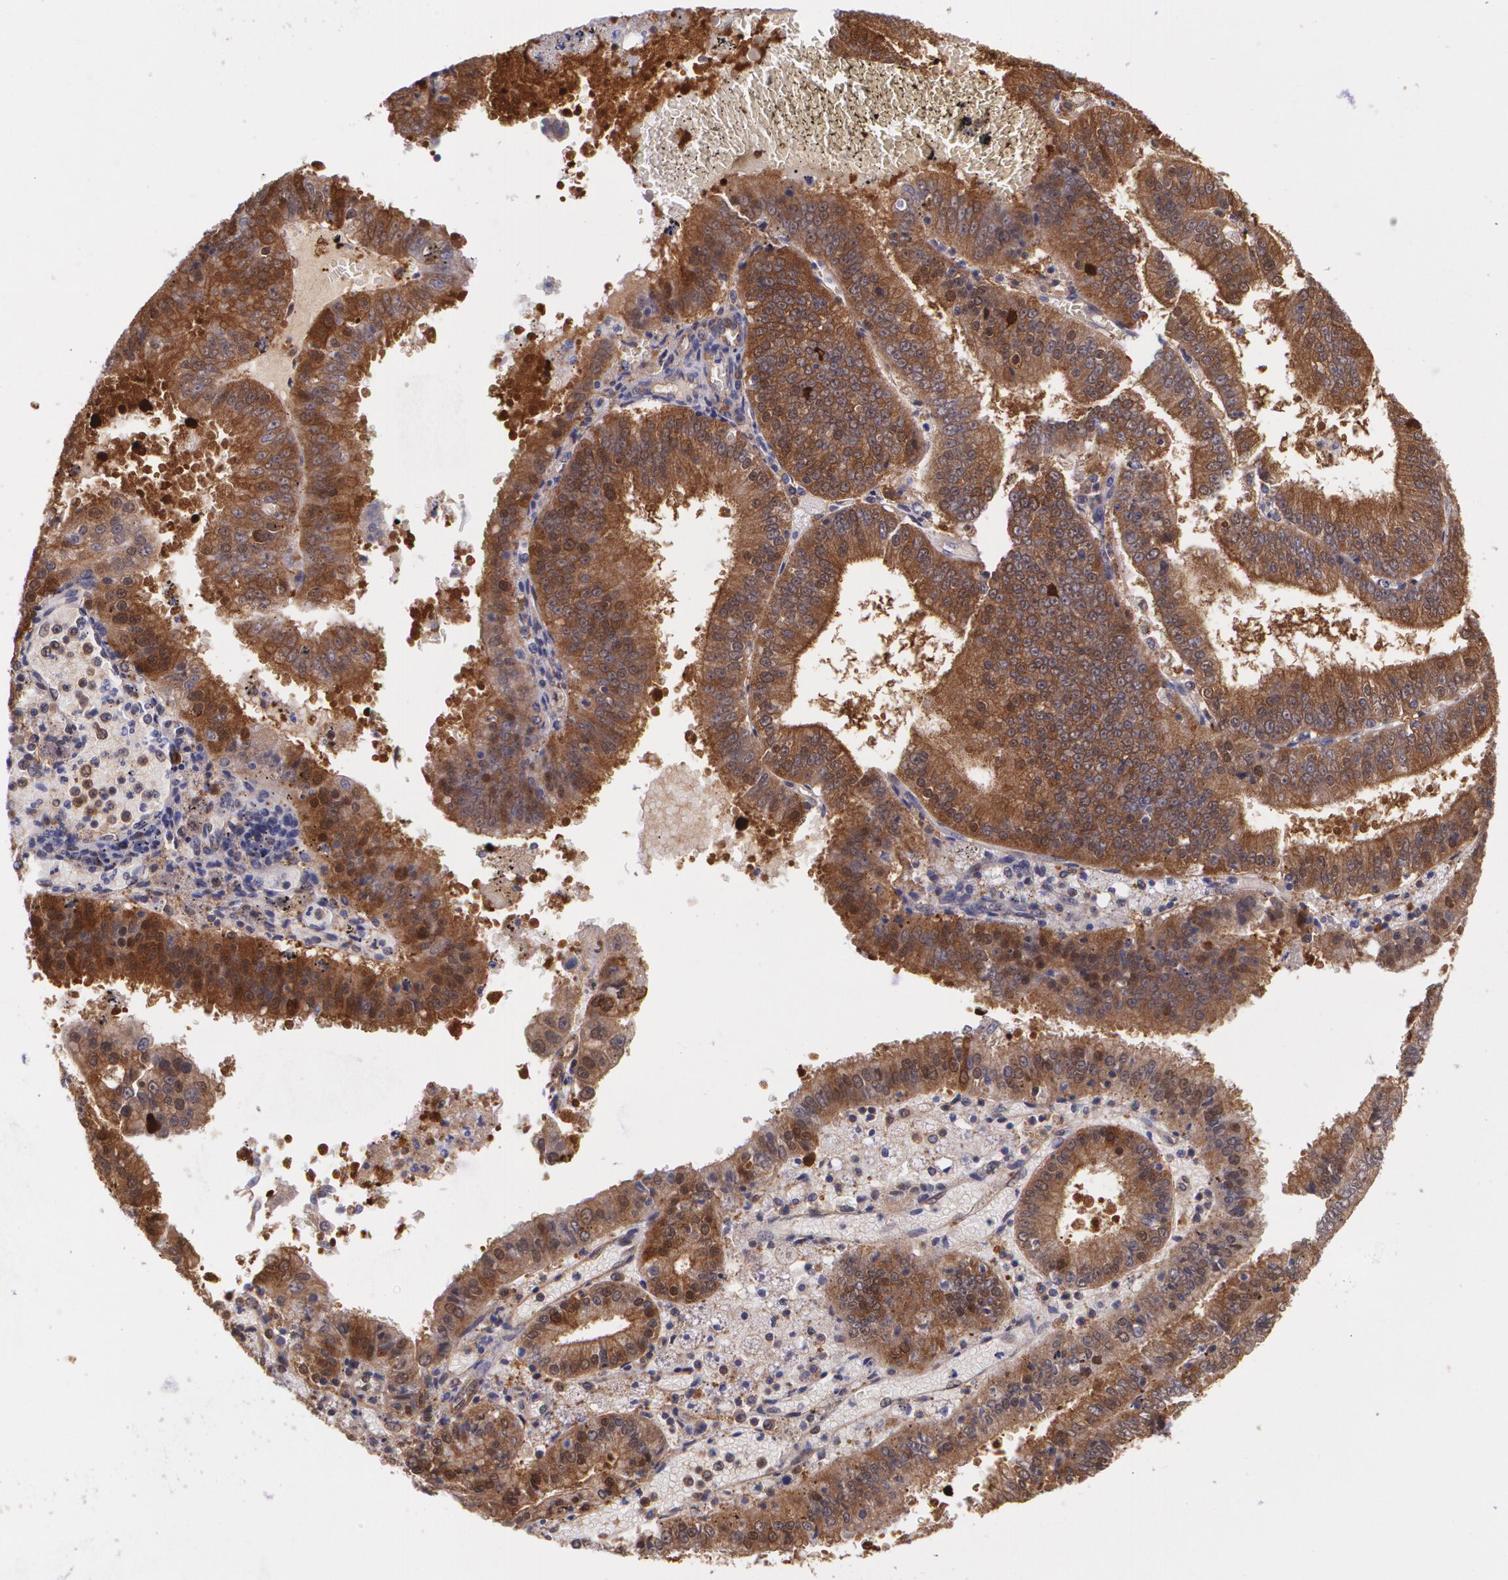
{"staining": {"intensity": "strong", "quantity": ">75%", "location": "cytoplasmic/membranous"}, "tissue": "endometrial cancer", "cell_type": "Tumor cells", "image_type": "cancer", "snomed": [{"axis": "morphology", "description": "Adenocarcinoma, NOS"}, {"axis": "topography", "description": "Endometrium"}], "caption": "Protein analysis of adenocarcinoma (endometrial) tissue demonstrates strong cytoplasmic/membranous expression in approximately >75% of tumor cells.", "gene": "HSPH1", "patient": {"sex": "female", "age": 66}}